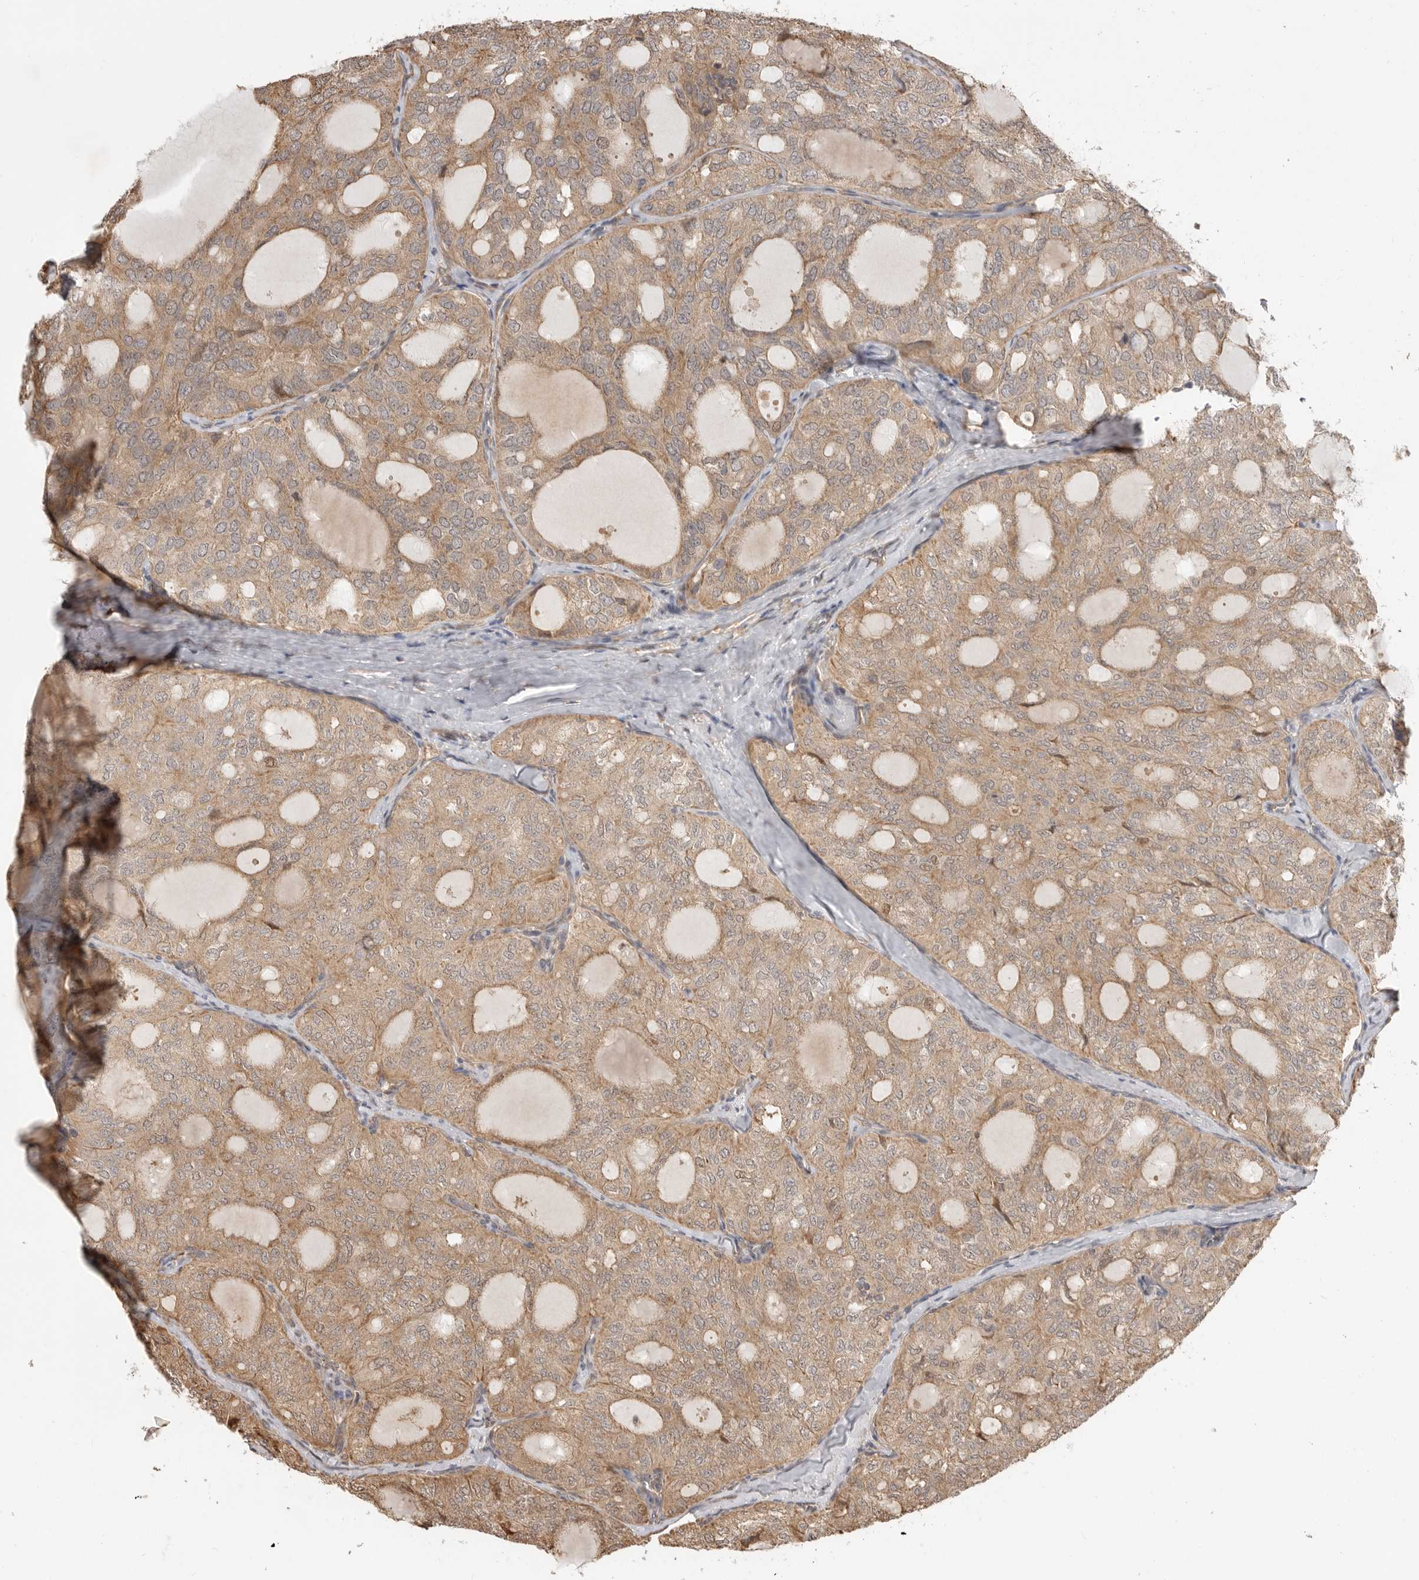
{"staining": {"intensity": "weak", "quantity": ">75%", "location": "cytoplasmic/membranous"}, "tissue": "thyroid cancer", "cell_type": "Tumor cells", "image_type": "cancer", "snomed": [{"axis": "morphology", "description": "Follicular adenoma carcinoma, NOS"}, {"axis": "topography", "description": "Thyroid gland"}], "caption": "Tumor cells exhibit low levels of weak cytoplasmic/membranous expression in approximately >75% of cells in thyroid follicular adenoma carcinoma.", "gene": "DPH7", "patient": {"sex": "male", "age": 75}}